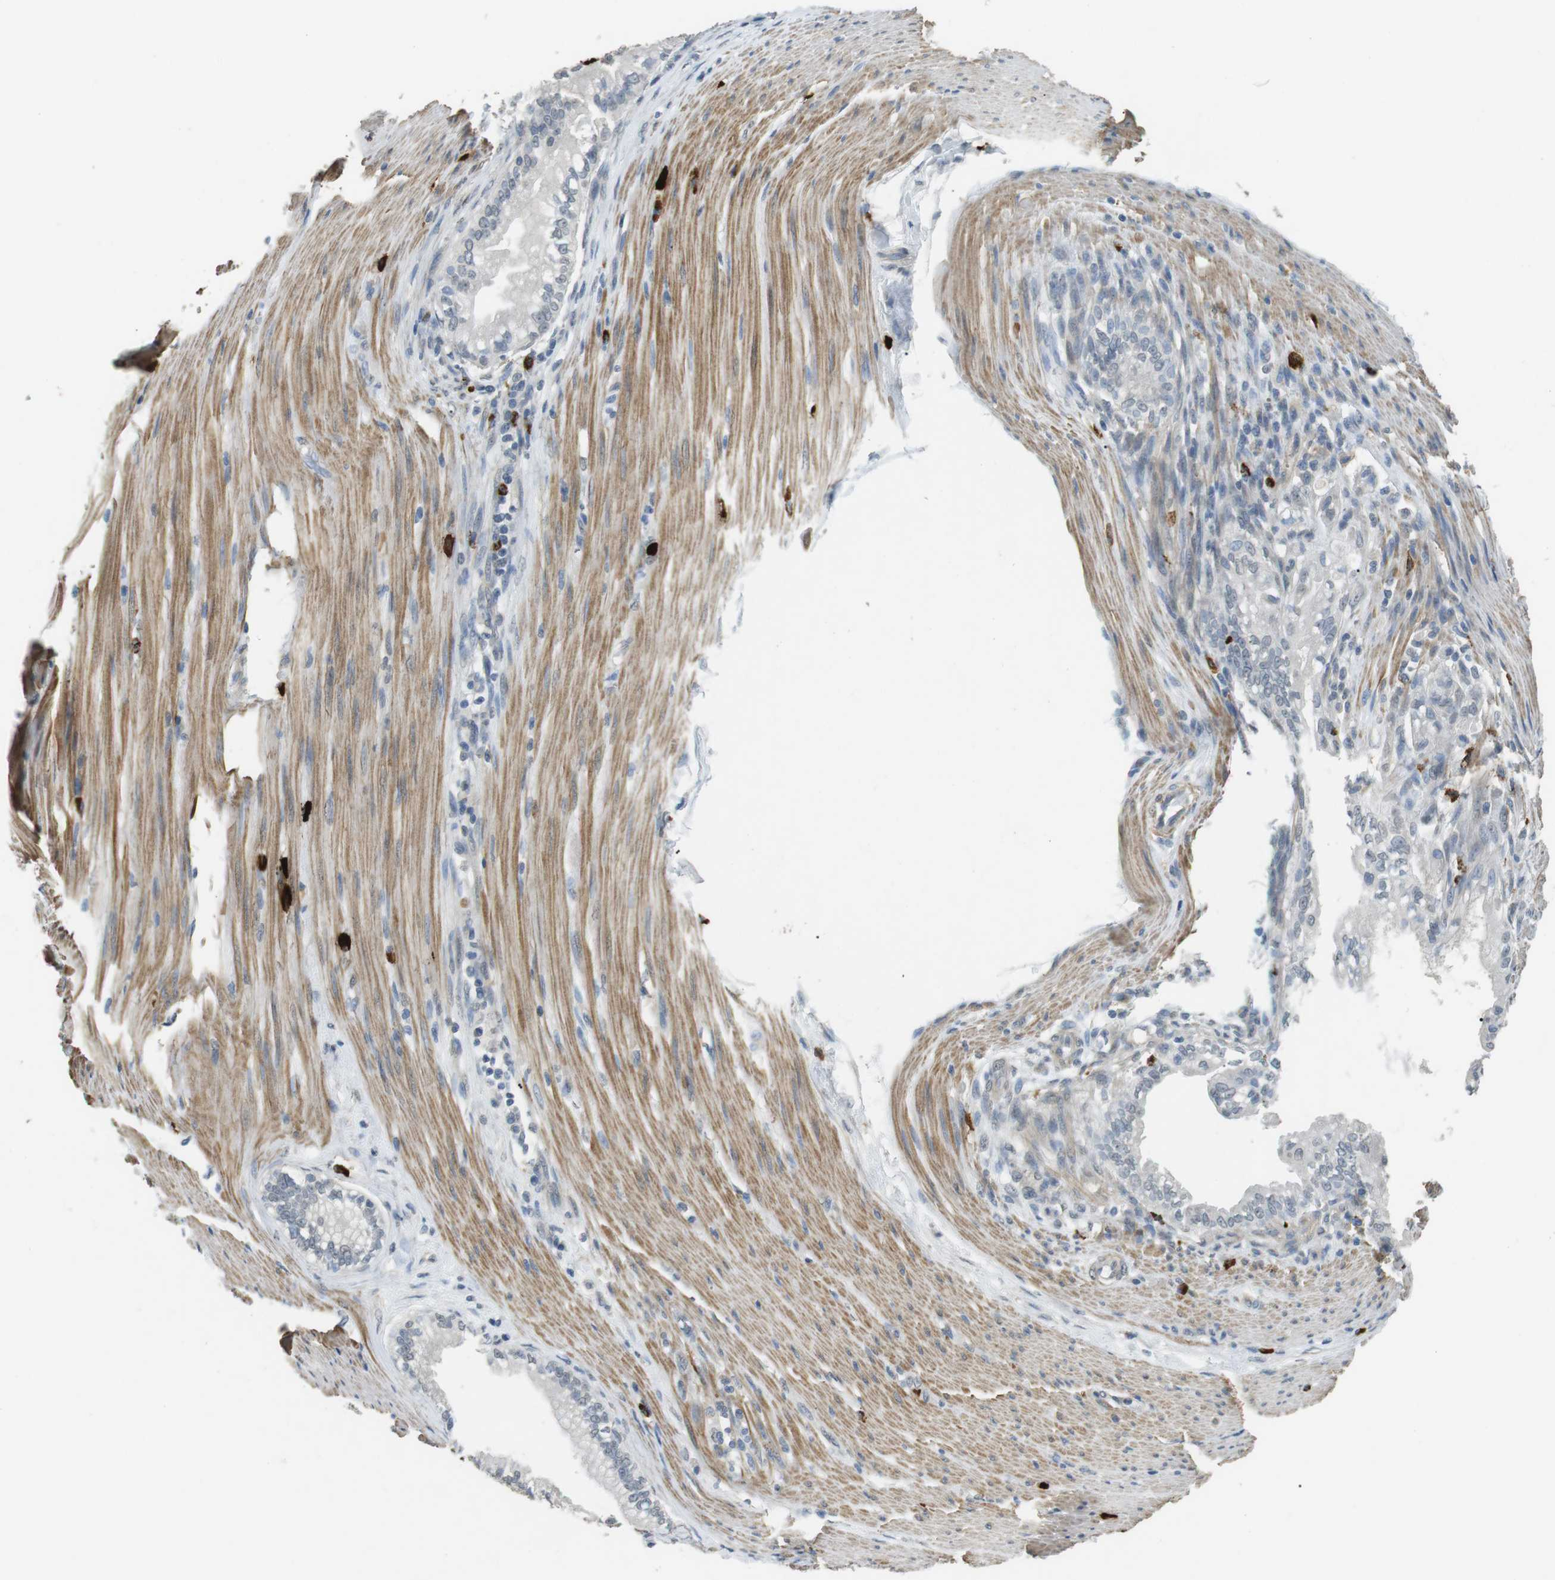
{"staining": {"intensity": "negative", "quantity": "none", "location": "none"}, "tissue": "pancreatic cancer", "cell_type": "Tumor cells", "image_type": "cancer", "snomed": [{"axis": "morphology", "description": "Normal tissue, NOS"}, {"axis": "topography", "description": "Pancreas"}], "caption": "IHC micrograph of human pancreatic cancer stained for a protein (brown), which shows no expression in tumor cells.", "gene": "GZMM", "patient": {"sex": "male", "age": 42}}